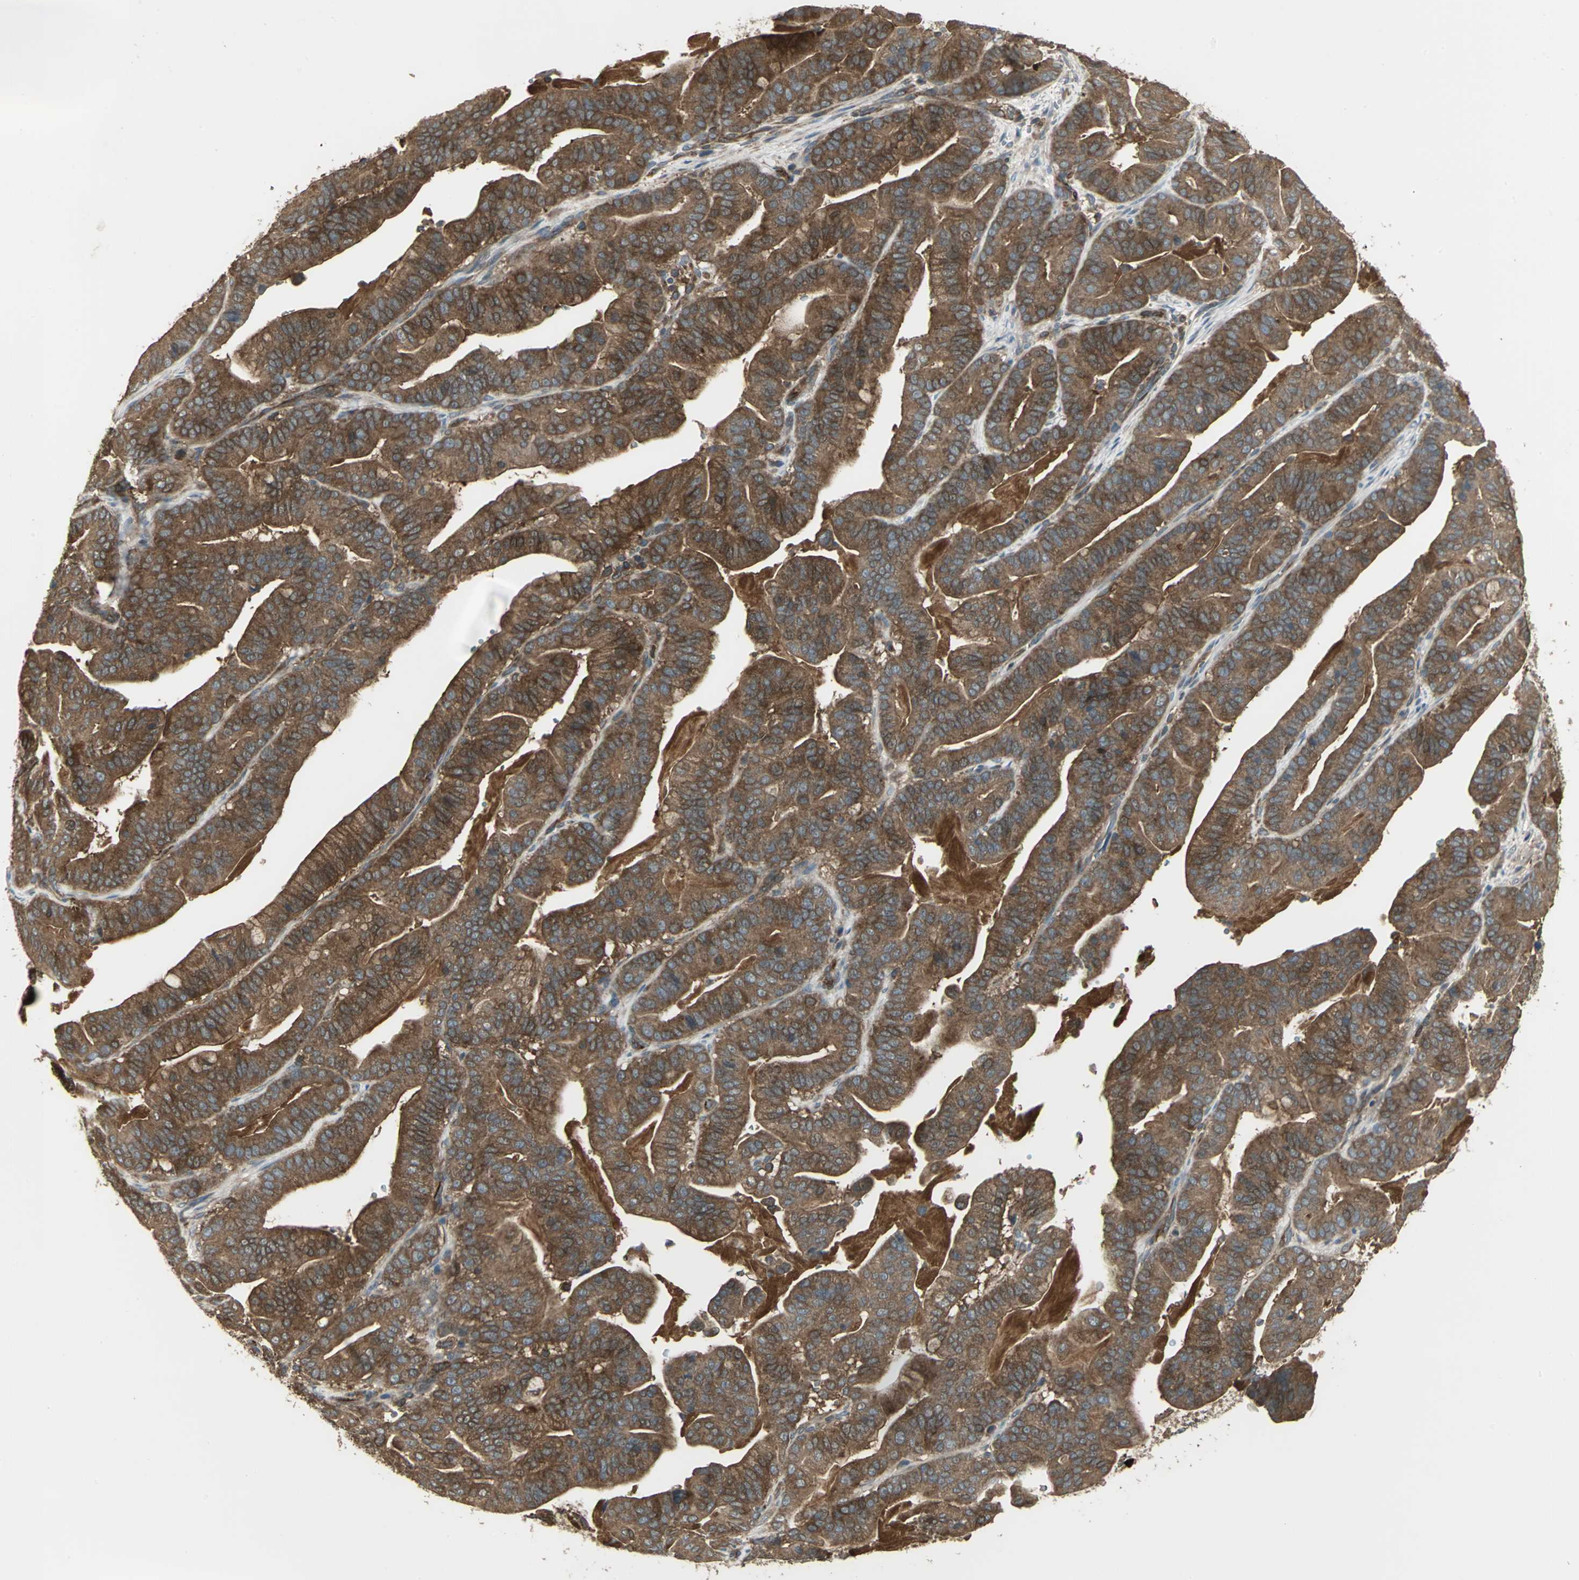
{"staining": {"intensity": "strong", "quantity": ">75%", "location": "cytoplasmic/membranous"}, "tissue": "pancreatic cancer", "cell_type": "Tumor cells", "image_type": "cancer", "snomed": [{"axis": "morphology", "description": "Adenocarcinoma, NOS"}, {"axis": "topography", "description": "Pancreas"}], "caption": "Immunohistochemistry photomicrograph of pancreatic adenocarcinoma stained for a protein (brown), which demonstrates high levels of strong cytoplasmic/membranous positivity in about >75% of tumor cells.", "gene": "PRXL2B", "patient": {"sex": "male", "age": 63}}